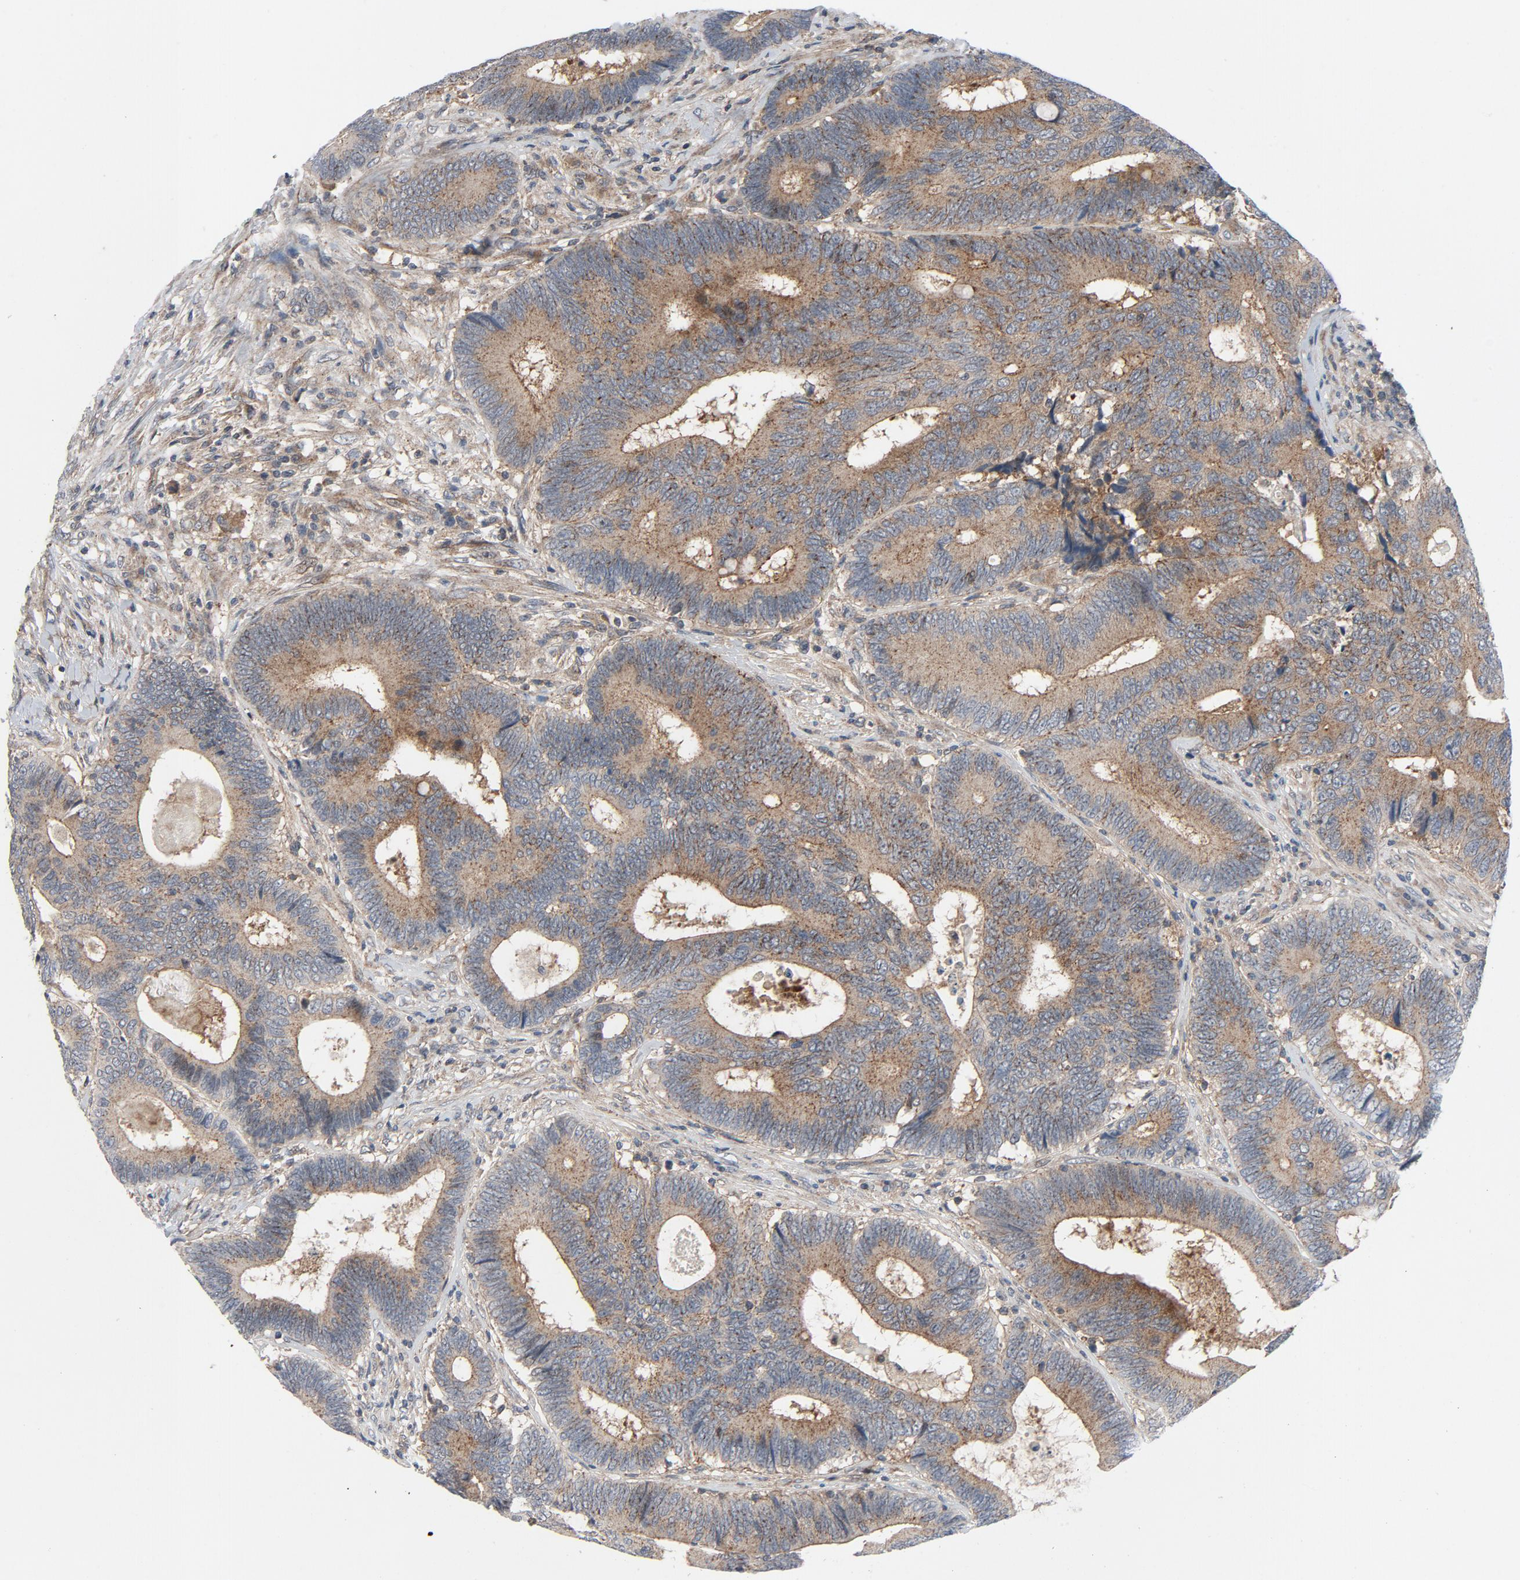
{"staining": {"intensity": "moderate", "quantity": ">75%", "location": "cytoplasmic/membranous"}, "tissue": "colorectal cancer", "cell_type": "Tumor cells", "image_type": "cancer", "snomed": [{"axis": "morphology", "description": "Adenocarcinoma, NOS"}, {"axis": "topography", "description": "Colon"}], "caption": "About >75% of tumor cells in colorectal adenocarcinoma display moderate cytoplasmic/membranous protein positivity as visualized by brown immunohistochemical staining.", "gene": "TSG101", "patient": {"sex": "female", "age": 78}}